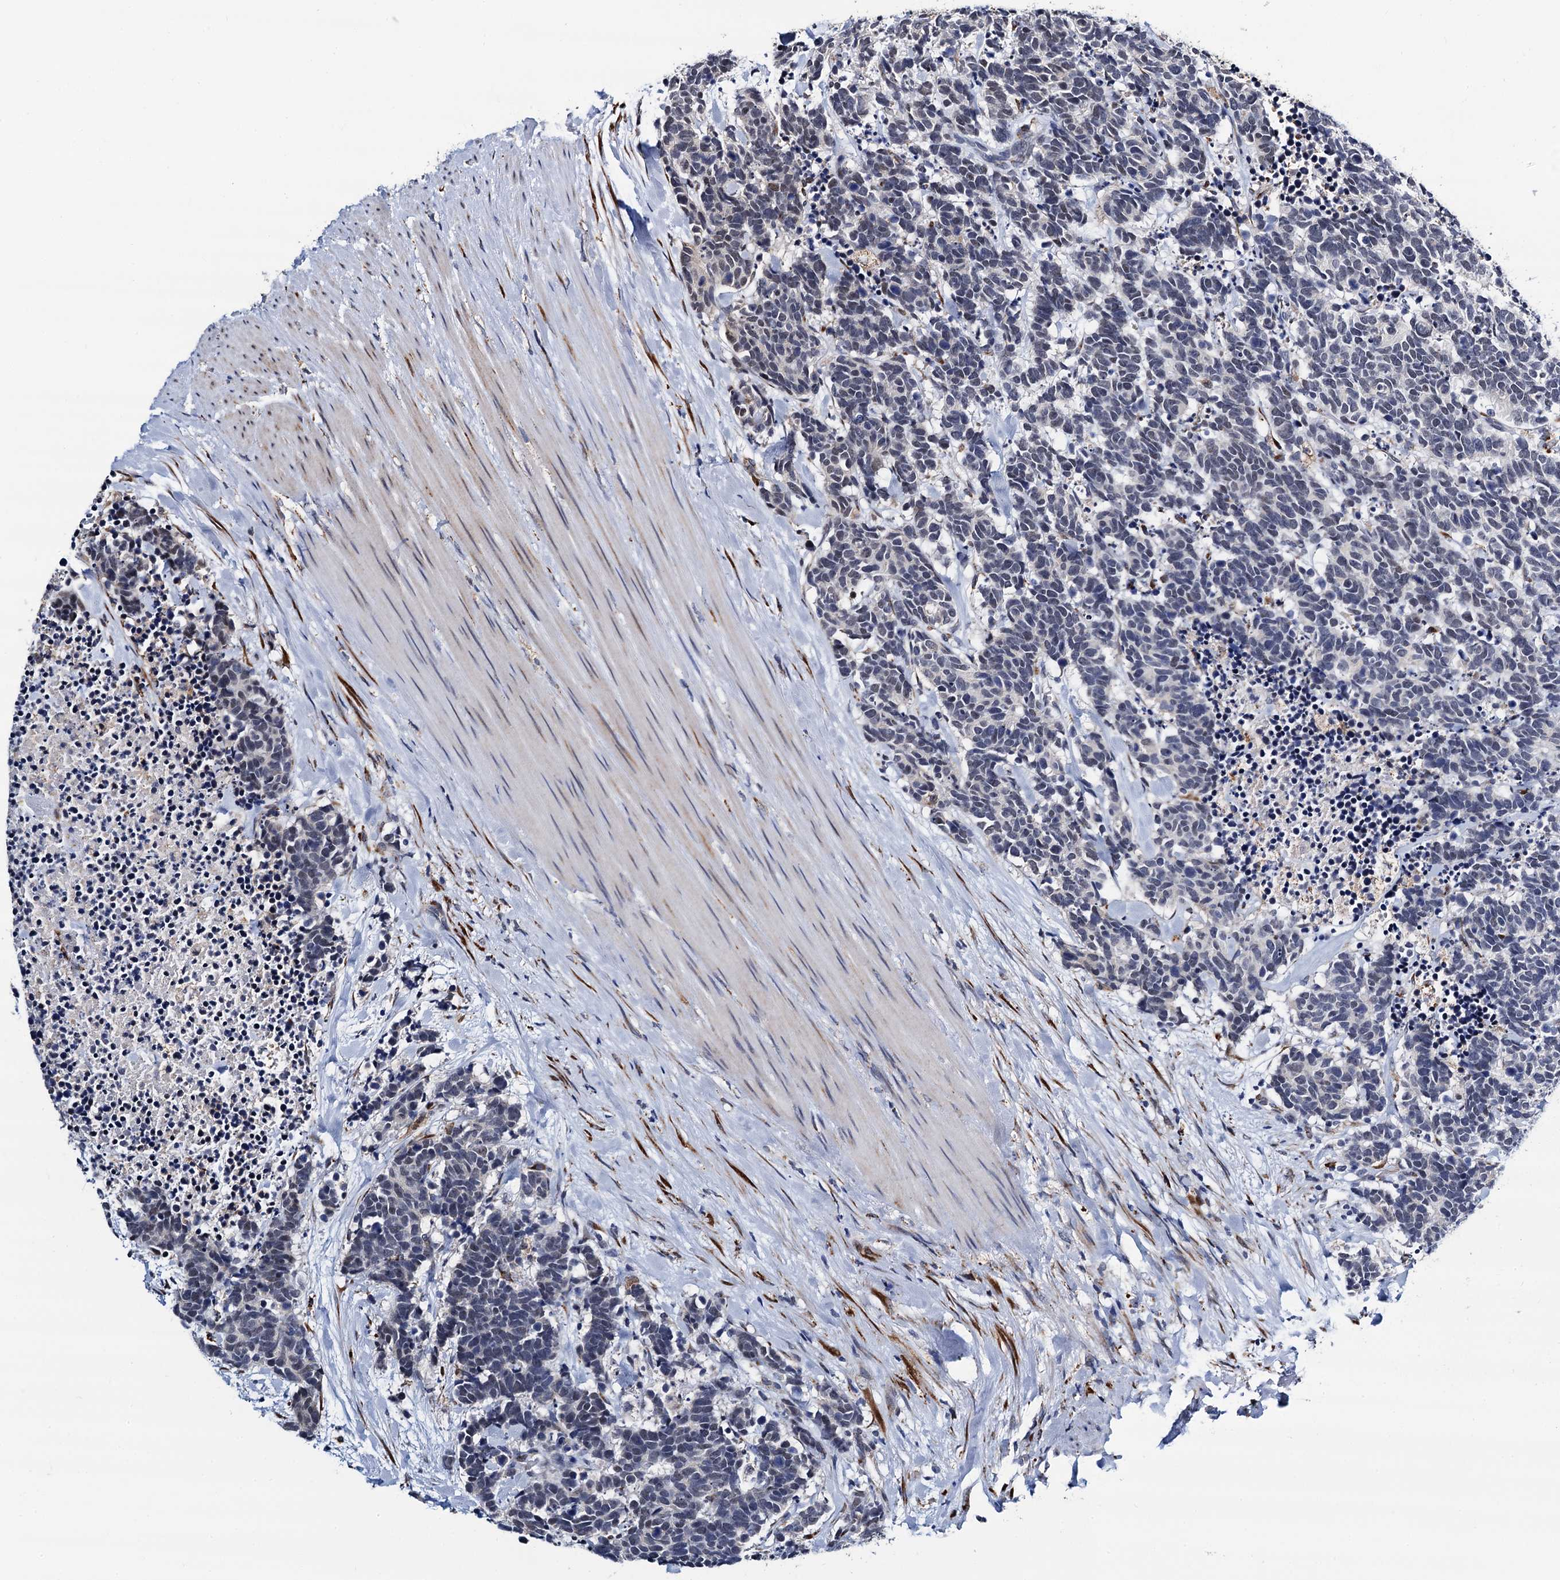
{"staining": {"intensity": "negative", "quantity": "none", "location": "none"}, "tissue": "carcinoid", "cell_type": "Tumor cells", "image_type": "cancer", "snomed": [{"axis": "morphology", "description": "Carcinoma, NOS"}, {"axis": "morphology", "description": "Carcinoid, malignant, NOS"}, {"axis": "topography", "description": "Prostate"}], "caption": "DAB (3,3'-diaminobenzidine) immunohistochemical staining of human carcinoid demonstrates no significant expression in tumor cells.", "gene": "SLC7A10", "patient": {"sex": "male", "age": 57}}